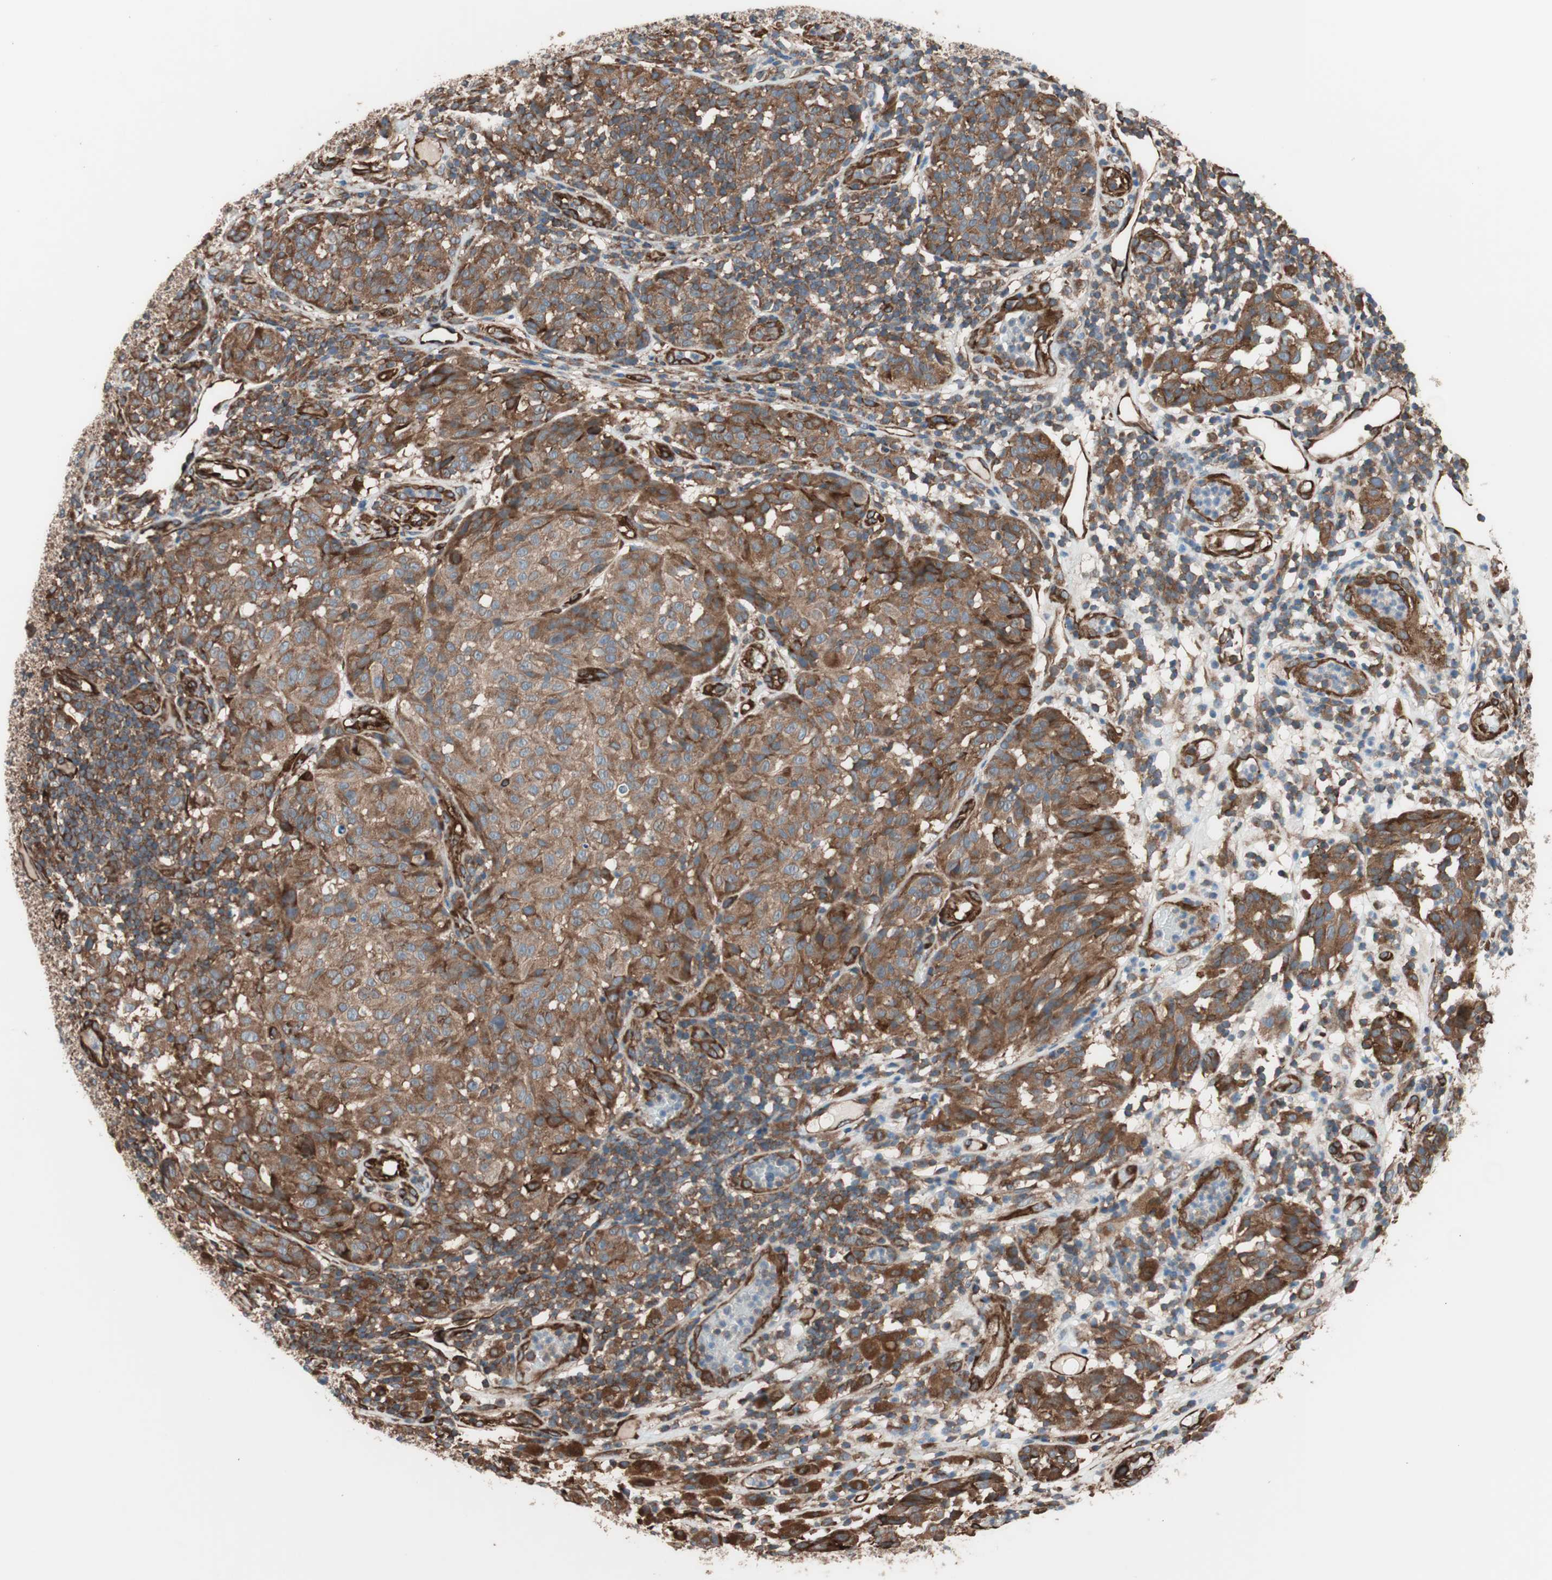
{"staining": {"intensity": "strong", "quantity": ">75%", "location": "cytoplasmic/membranous"}, "tissue": "melanoma", "cell_type": "Tumor cells", "image_type": "cancer", "snomed": [{"axis": "morphology", "description": "Malignant melanoma, NOS"}, {"axis": "topography", "description": "Skin"}], "caption": "IHC staining of melanoma, which demonstrates high levels of strong cytoplasmic/membranous staining in approximately >75% of tumor cells indicating strong cytoplasmic/membranous protein expression. The staining was performed using DAB (brown) for protein detection and nuclei were counterstained in hematoxylin (blue).", "gene": "GPSM2", "patient": {"sex": "female", "age": 46}}